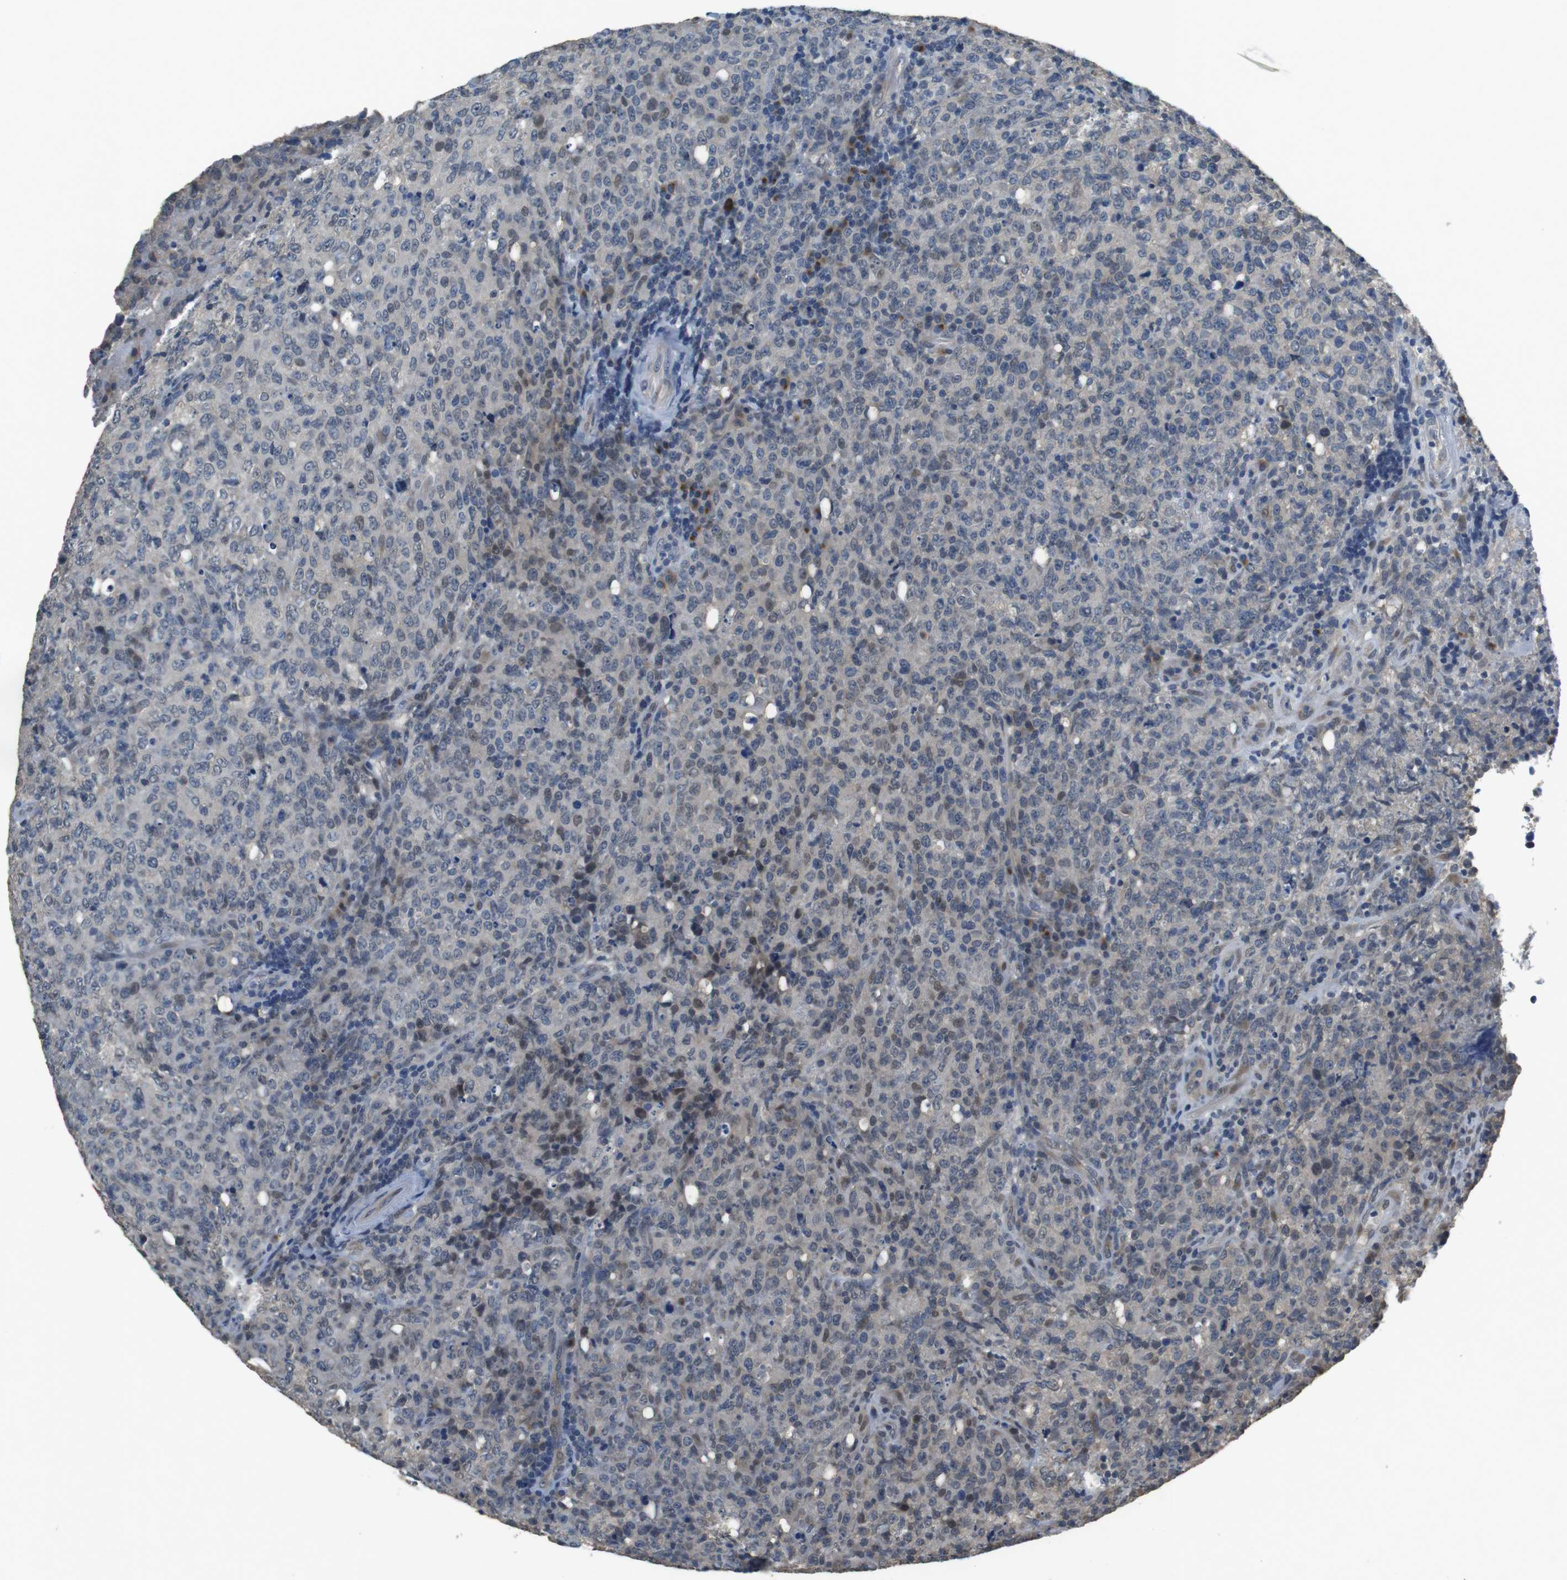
{"staining": {"intensity": "negative", "quantity": "none", "location": "none"}, "tissue": "lymphoma", "cell_type": "Tumor cells", "image_type": "cancer", "snomed": [{"axis": "morphology", "description": "Malignant lymphoma, non-Hodgkin's type, High grade"}, {"axis": "topography", "description": "Tonsil"}], "caption": "Immunohistochemistry of human malignant lymphoma, non-Hodgkin's type (high-grade) exhibits no positivity in tumor cells.", "gene": "CLDN7", "patient": {"sex": "female", "age": 36}}